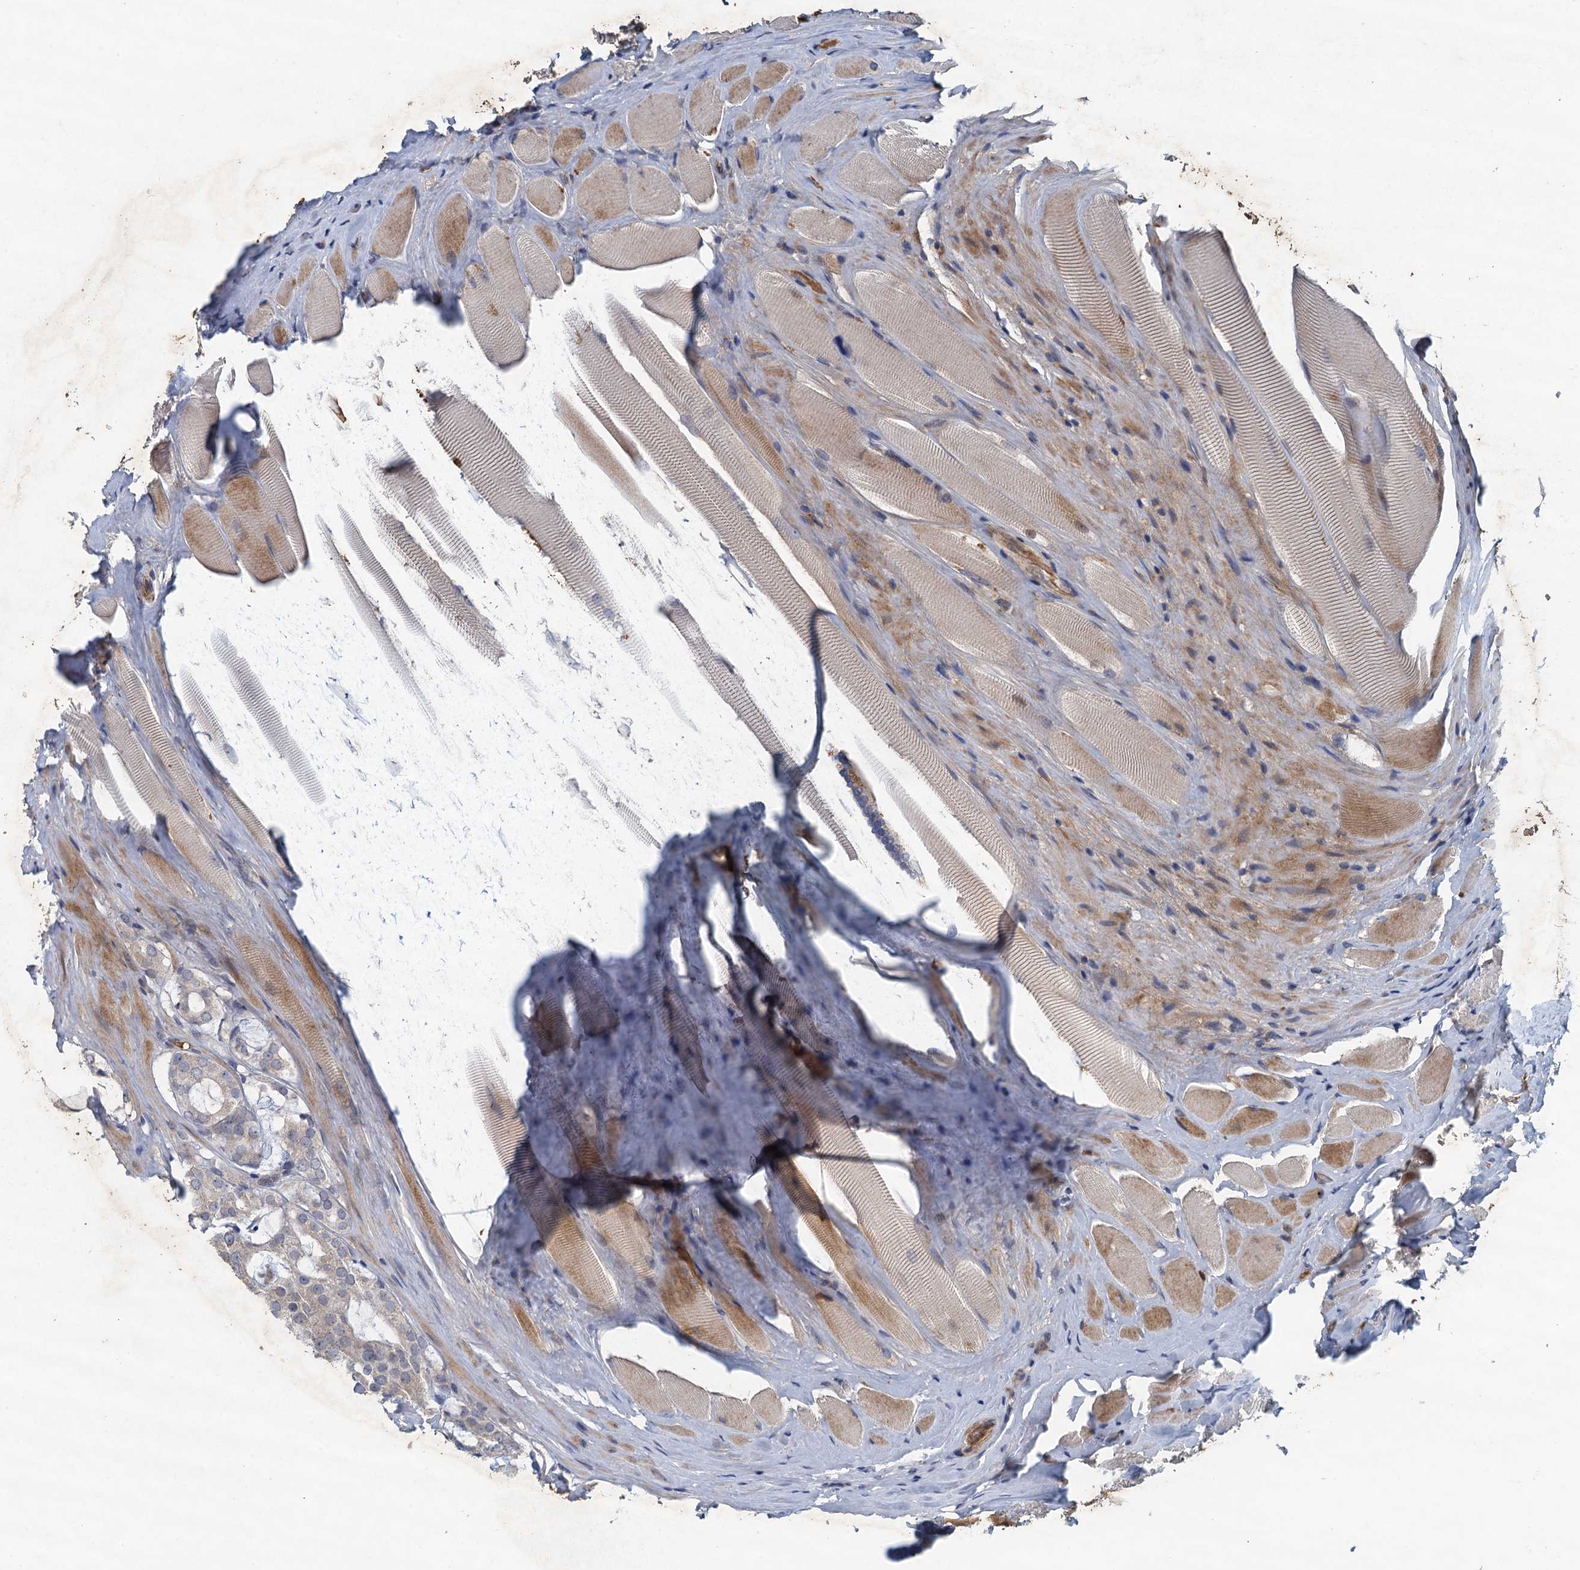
{"staining": {"intensity": "weak", "quantity": "25%-75%", "location": "cytoplasmic/membranous"}, "tissue": "prostate cancer", "cell_type": "Tumor cells", "image_type": "cancer", "snomed": [{"axis": "morphology", "description": "Adenocarcinoma, High grade"}, {"axis": "topography", "description": "Prostate"}], "caption": "This histopathology image demonstrates immunohistochemistry (IHC) staining of adenocarcinoma (high-grade) (prostate), with low weak cytoplasmic/membranous staining in approximately 25%-75% of tumor cells.", "gene": "TPCN1", "patient": {"sex": "male", "age": 63}}